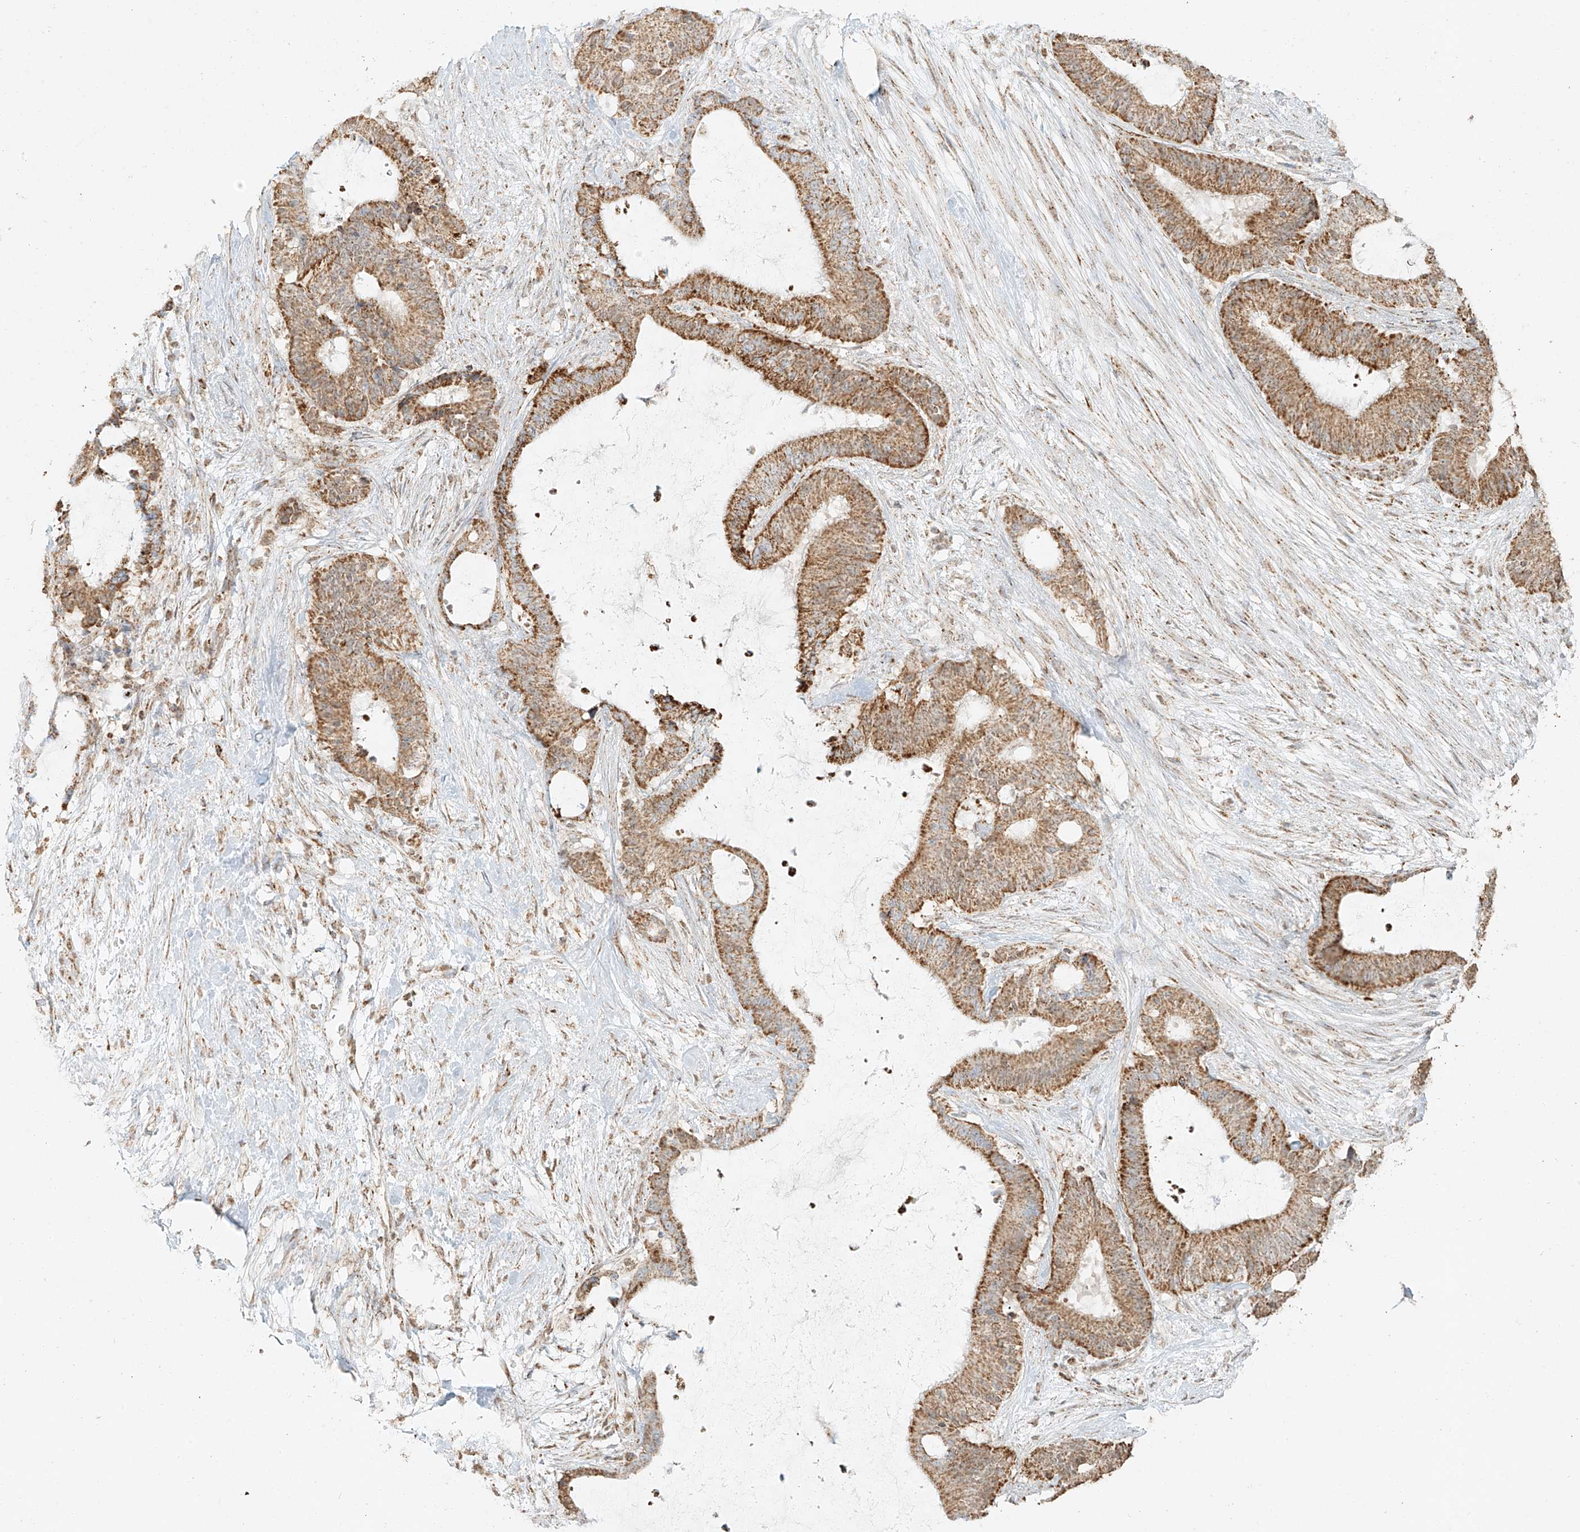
{"staining": {"intensity": "moderate", "quantity": ">75%", "location": "cytoplasmic/membranous"}, "tissue": "liver cancer", "cell_type": "Tumor cells", "image_type": "cancer", "snomed": [{"axis": "morphology", "description": "Normal tissue, NOS"}, {"axis": "morphology", "description": "Cholangiocarcinoma"}, {"axis": "topography", "description": "Liver"}, {"axis": "topography", "description": "Peripheral nerve tissue"}], "caption": "This micrograph demonstrates IHC staining of liver cholangiocarcinoma, with medium moderate cytoplasmic/membranous staining in approximately >75% of tumor cells.", "gene": "MIPEP", "patient": {"sex": "female", "age": 73}}